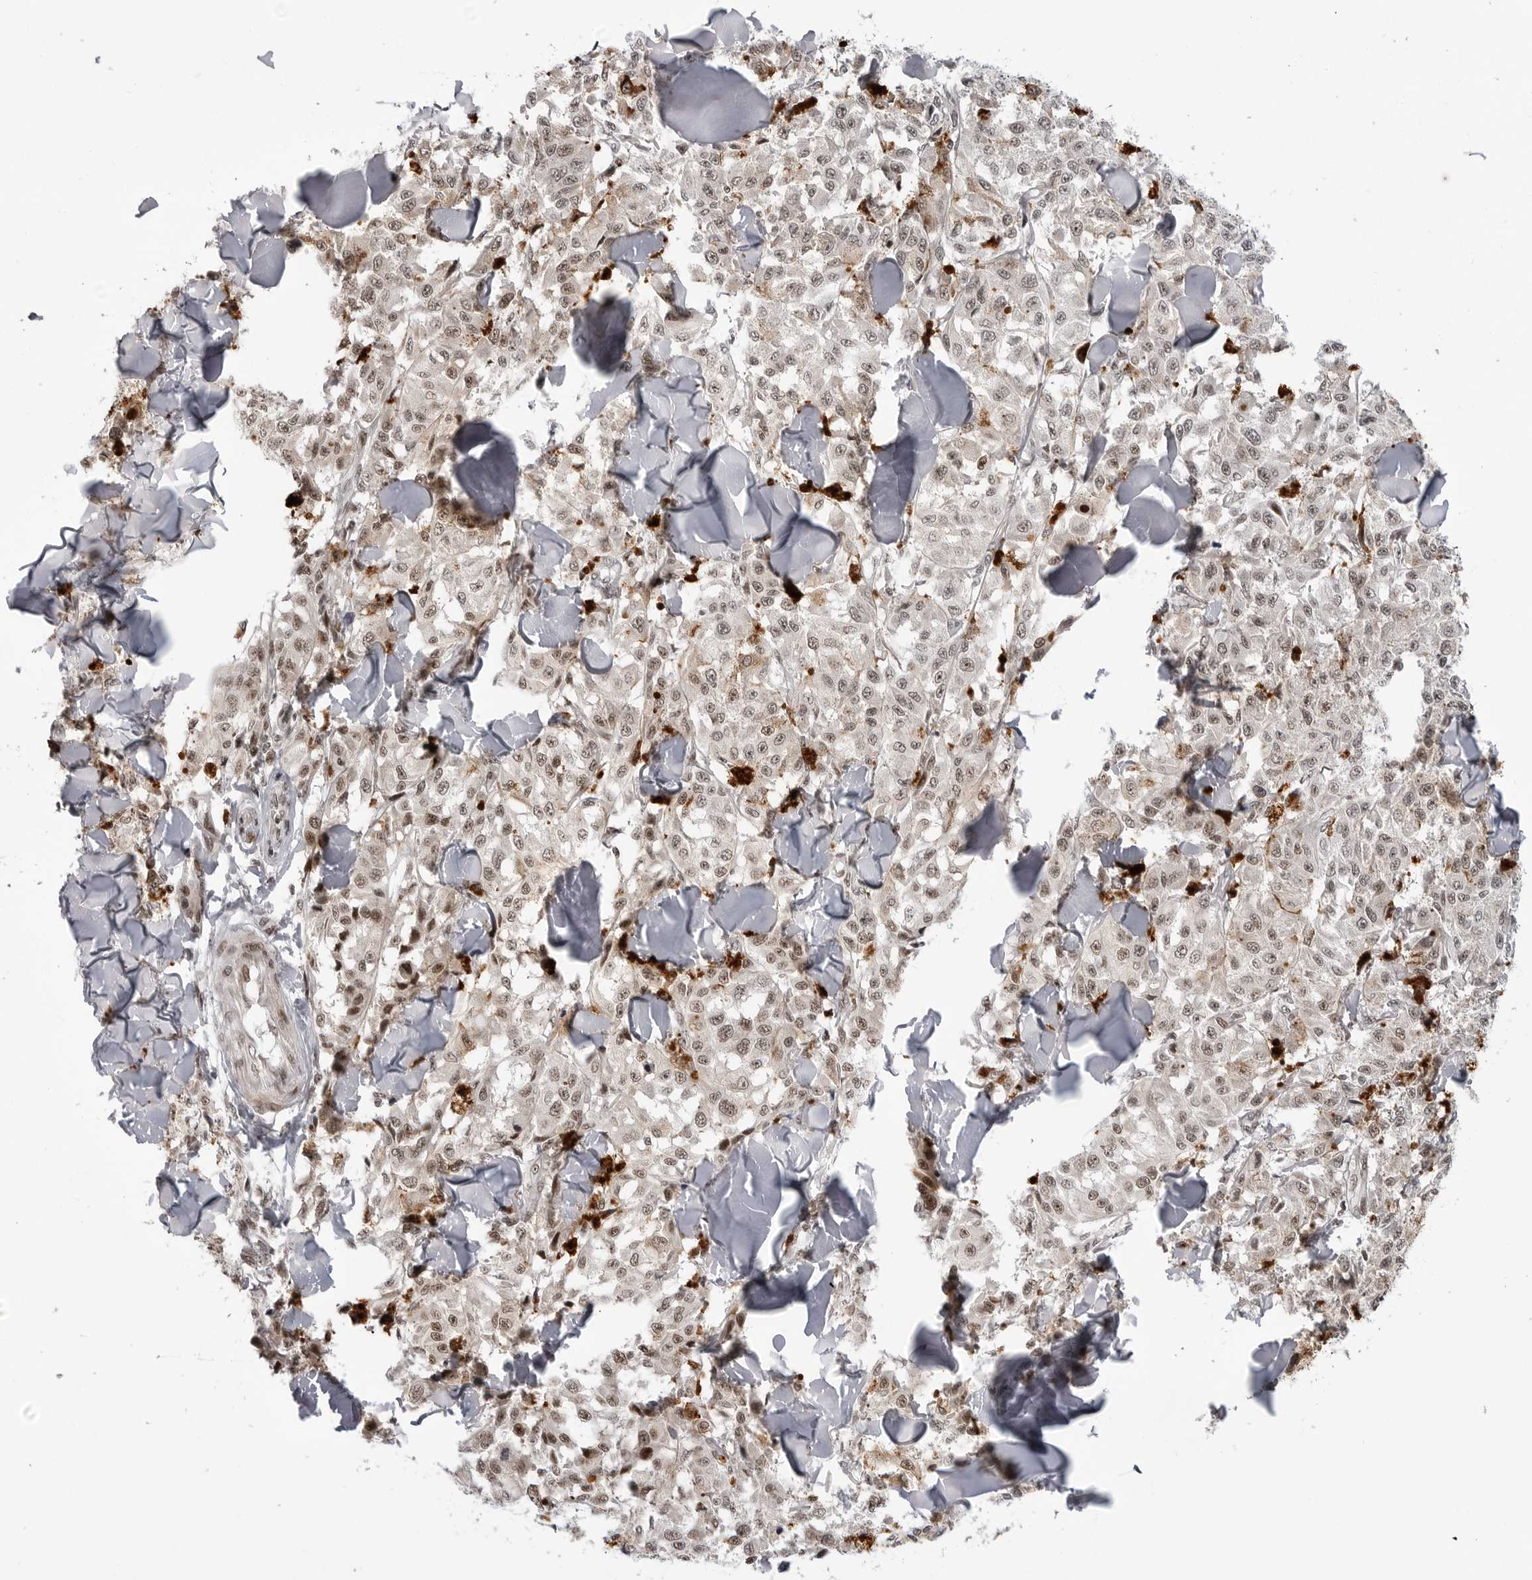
{"staining": {"intensity": "moderate", "quantity": "25%-75%", "location": "cytoplasmic/membranous,nuclear"}, "tissue": "melanoma", "cell_type": "Tumor cells", "image_type": "cancer", "snomed": [{"axis": "morphology", "description": "Malignant melanoma, NOS"}, {"axis": "topography", "description": "Skin"}], "caption": "Immunohistochemical staining of human malignant melanoma reveals medium levels of moderate cytoplasmic/membranous and nuclear positivity in approximately 25%-75% of tumor cells.", "gene": "TRIM66", "patient": {"sex": "female", "age": 64}}